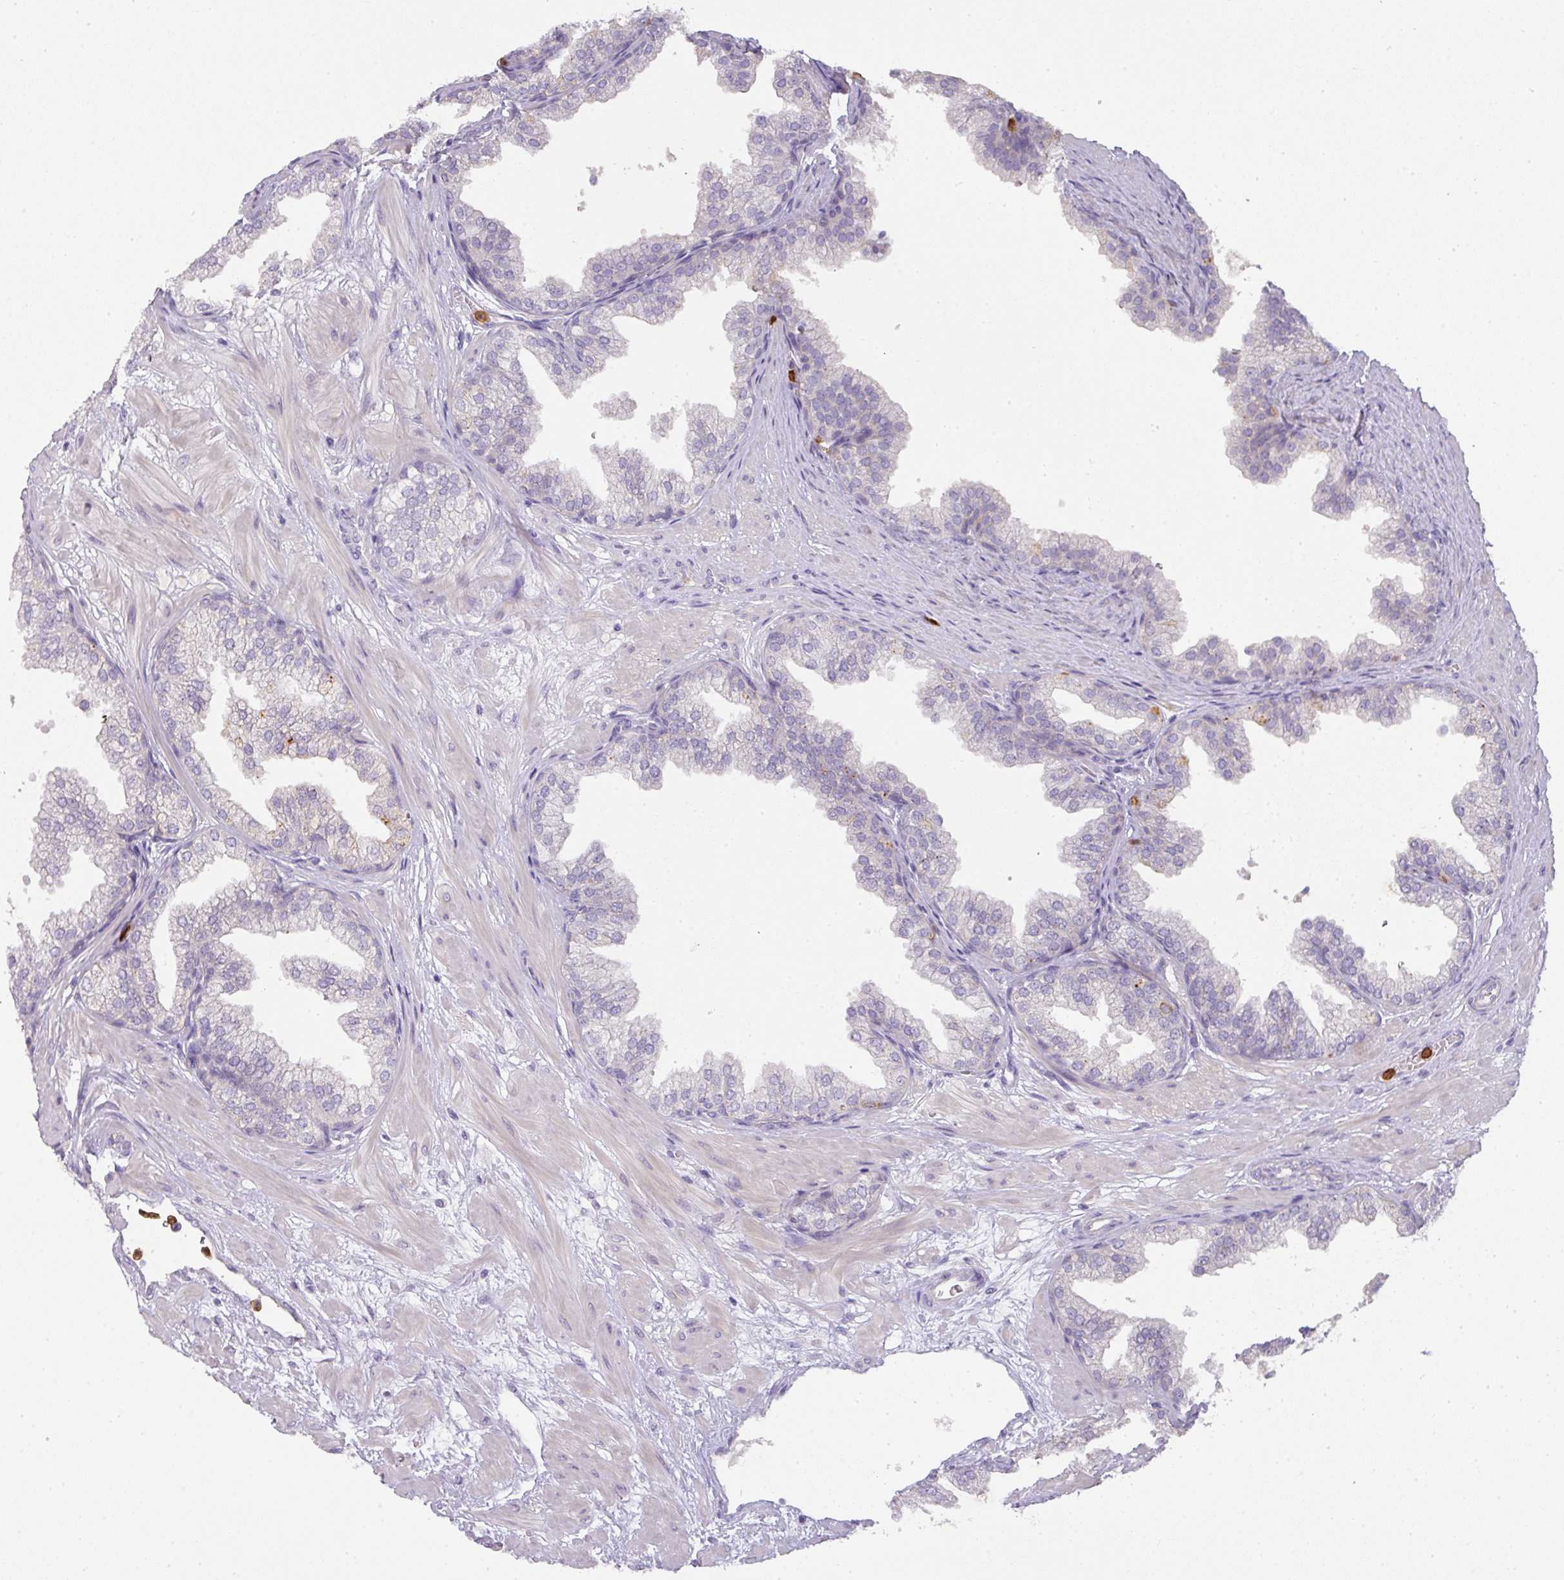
{"staining": {"intensity": "negative", "quantity": "none", "location": "none"}, "tissue": "prostate", "cell_type": "Glandular cells", "image_type": "normal", "snomed": [{"axis": "morphology", "description": "Normal tissue, NOS"}, {"axis": "topography", "description": "Prostate"}], "caption": "A micrograph of human prostate is negative for staining in glandular cells. (Stains: DAB (3,3'-diaminobenzidine) IHC with hematoxylin counter stain, Microscopy: brightfield microscopy at high magnification).", "gene": "HHEX", "patient": {"sex": "male", "age": 37}}